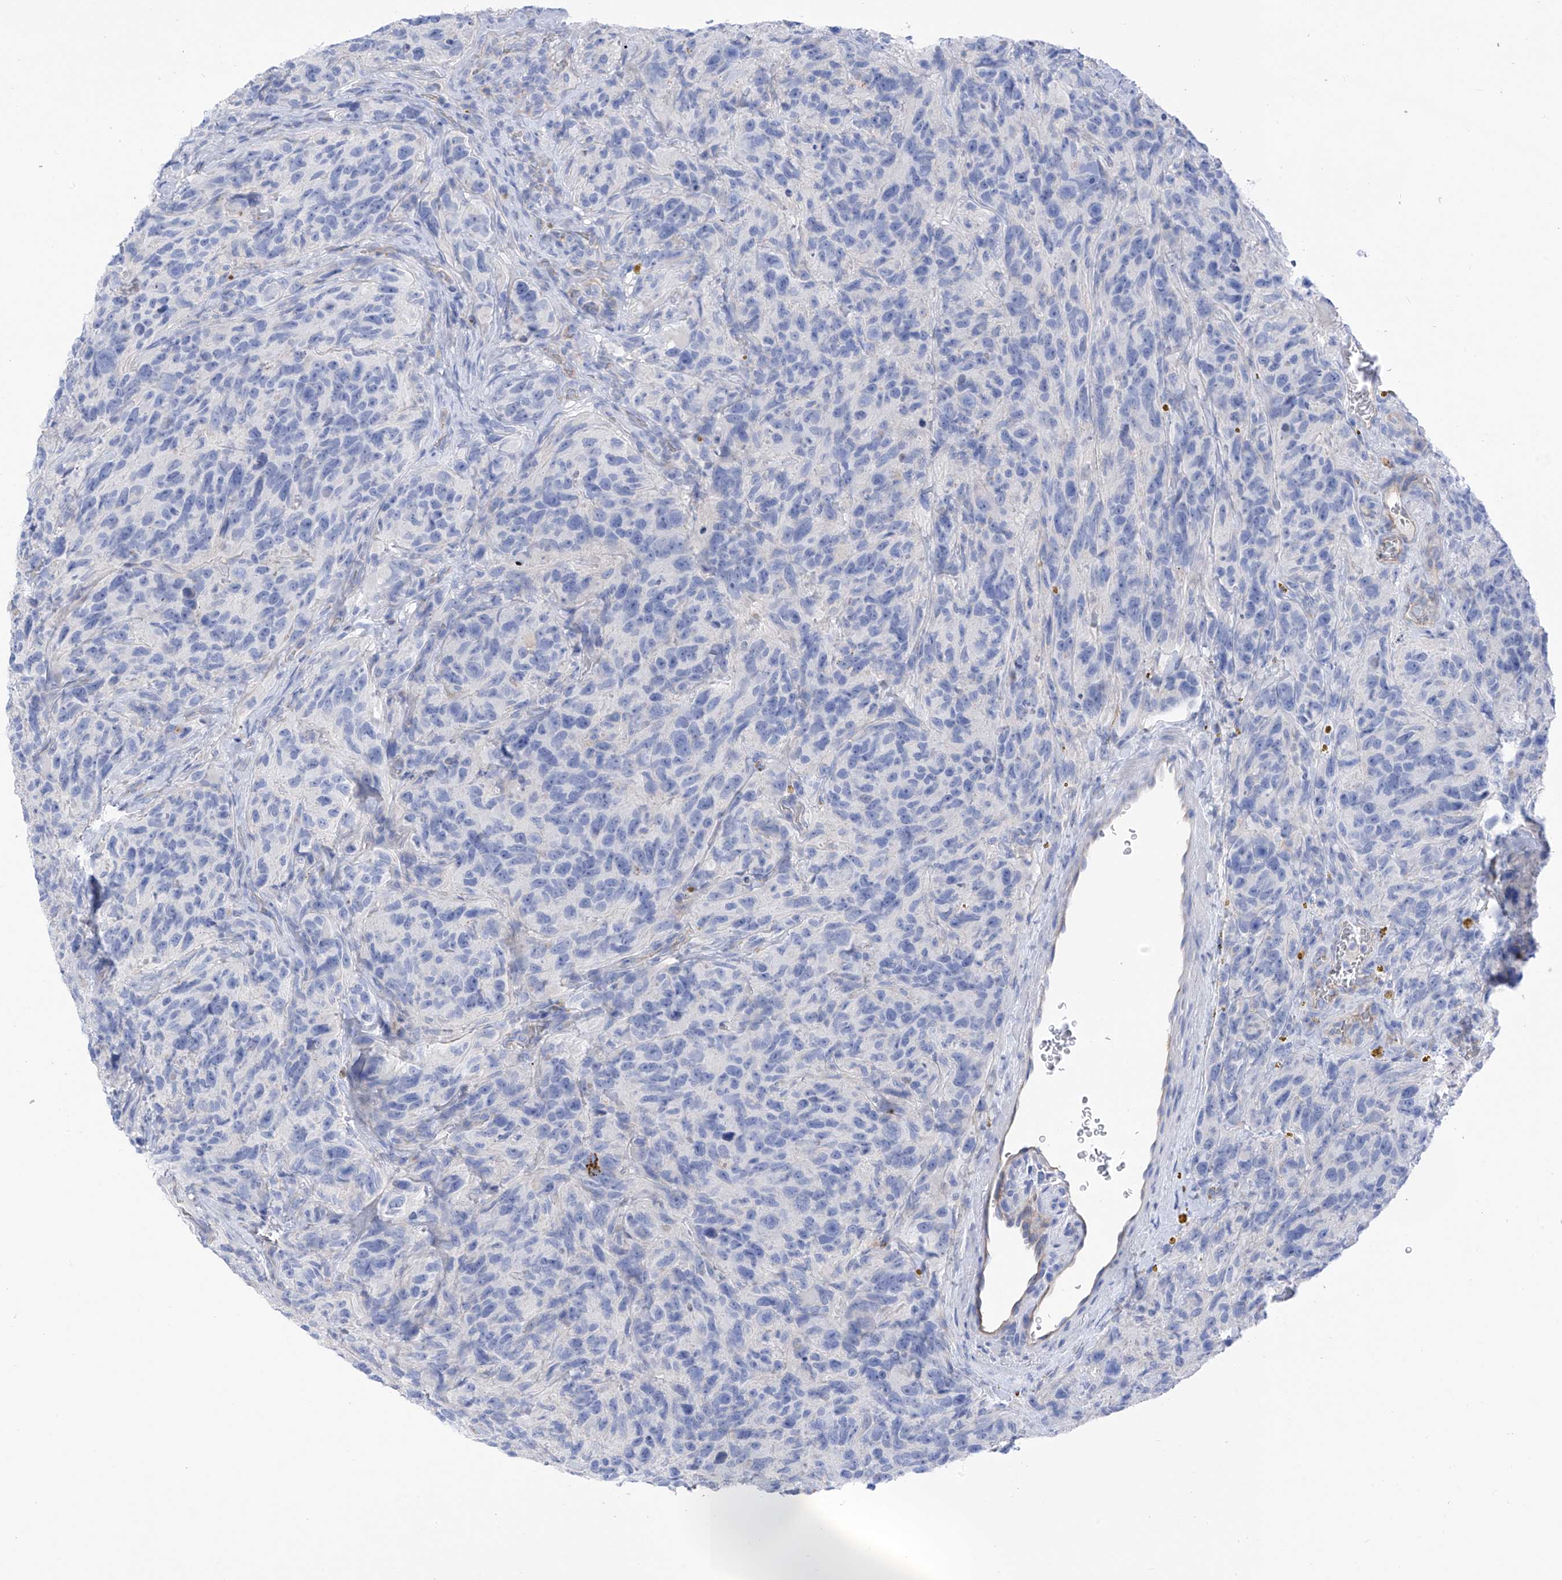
{"staining": {"intensity": "negative", "quantity": "none", "location": "none"}, "tissue": "glioma", "cell_type": "Tumor cells", "image_type": "cancer", "snomed": [{"axis": "morphology", "description": "Glioma, malignant, High grade"}, {"axis": "topography", "description": "Brain"}], "caption": "Image shows no protein expression in tumor cells of glioma tissue. (DAB (3,3'-diaminobenzidine) immunohistochemistry (IHC), high magnification).", "gene": "ITGA9", "patient": {"sex": "male", "age": 69}}